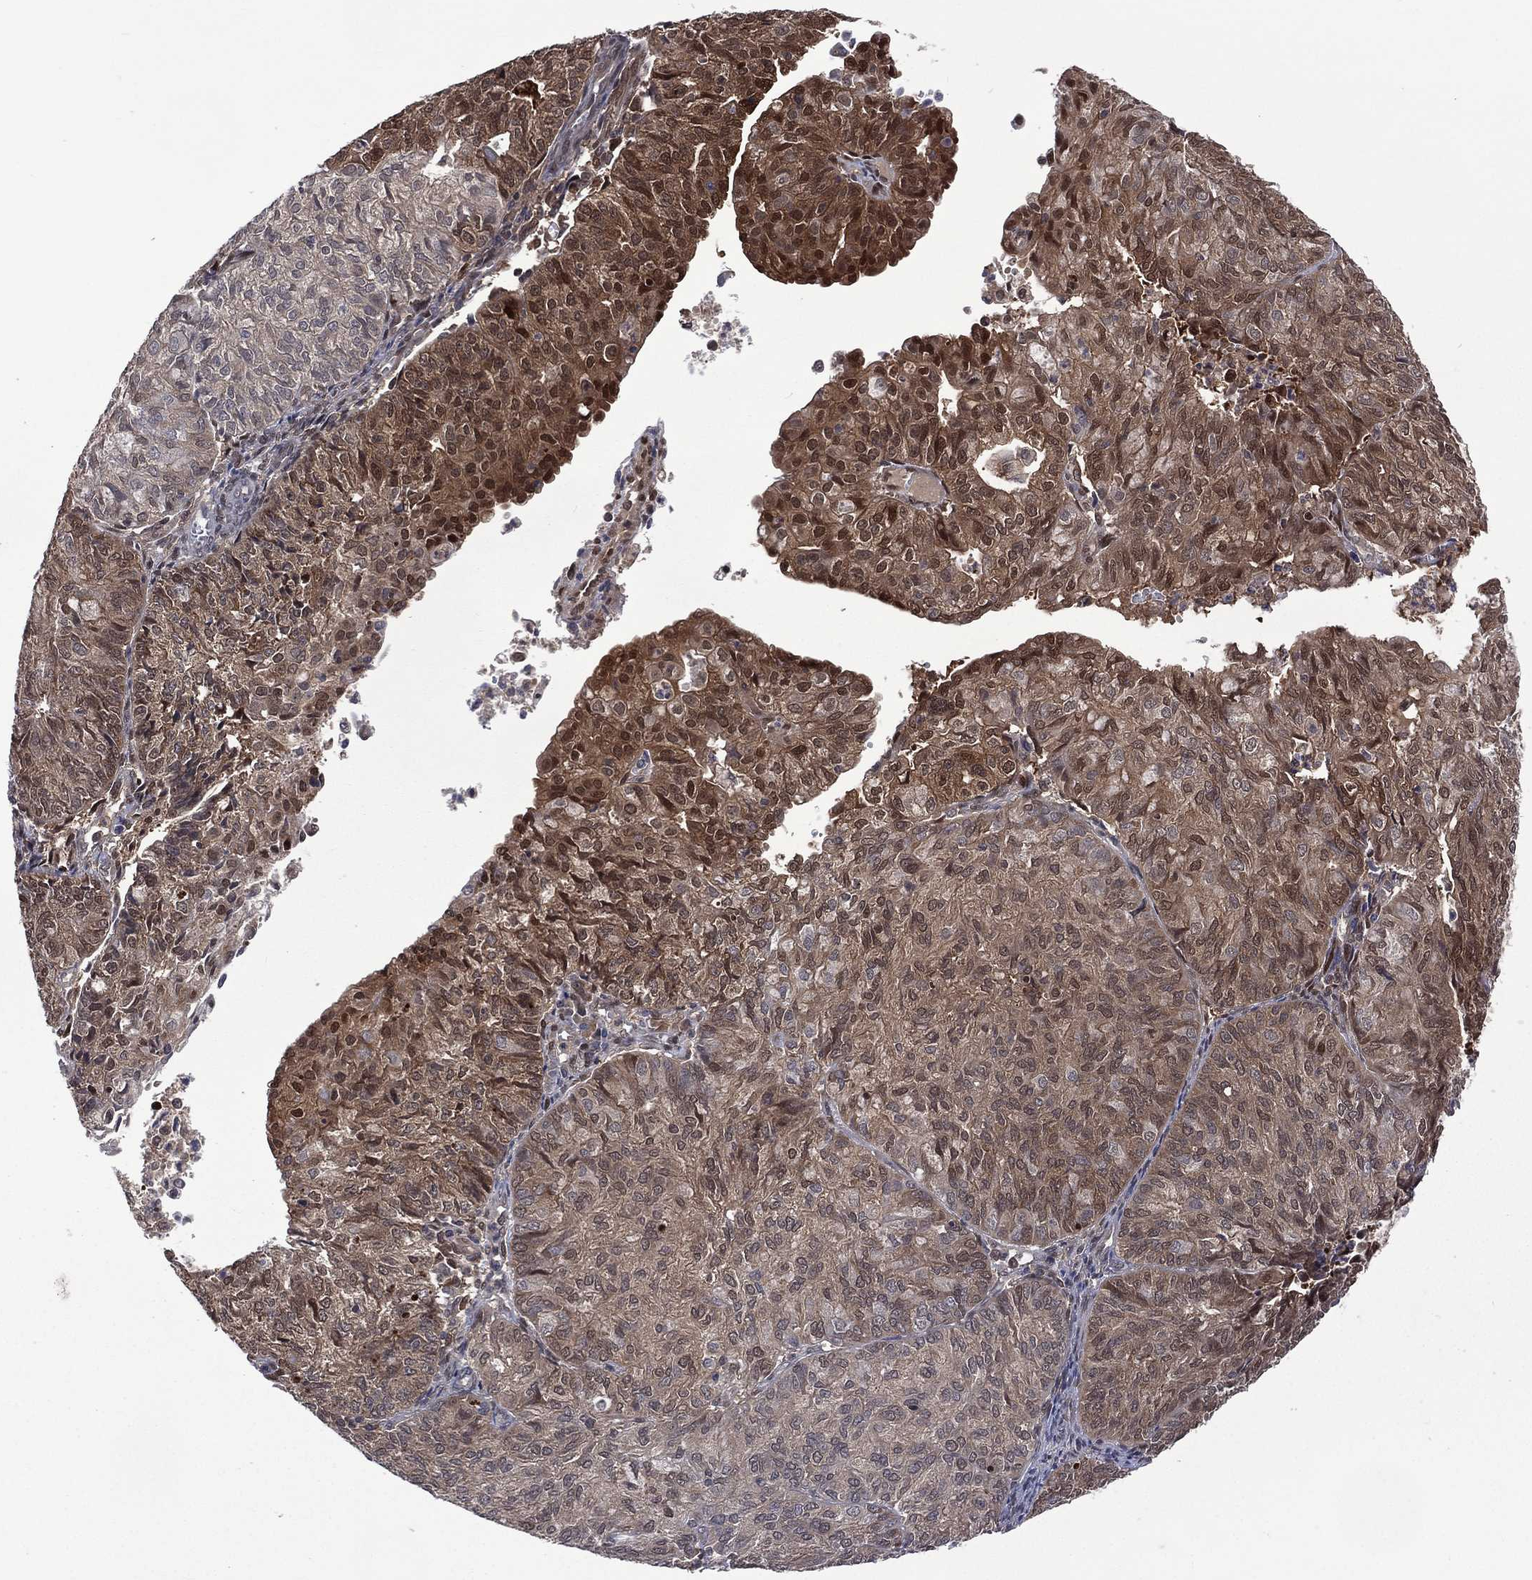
{"staining": {"intensity": "strong", "quantity": "<25%", "location": "cytoplasmic/membranous,nuclear"}, "tissue": "endometrial cancer", "cell_type": "Tumor cells", "image_type": "cancer", "snomed": [{"axis": "morphology", "description": "Adenocarcinoma, NOS"}, {"axis": "topography", "description": "Endometrium"}], "caption": "Tumor cells exhibit strong cytoplasmic/membranous and nuclear expression in approximately <25% of cells in adenocarcinoma (endometrial).", "gene": "MTAP", "patient": {"sex": "female", "age": 82}}